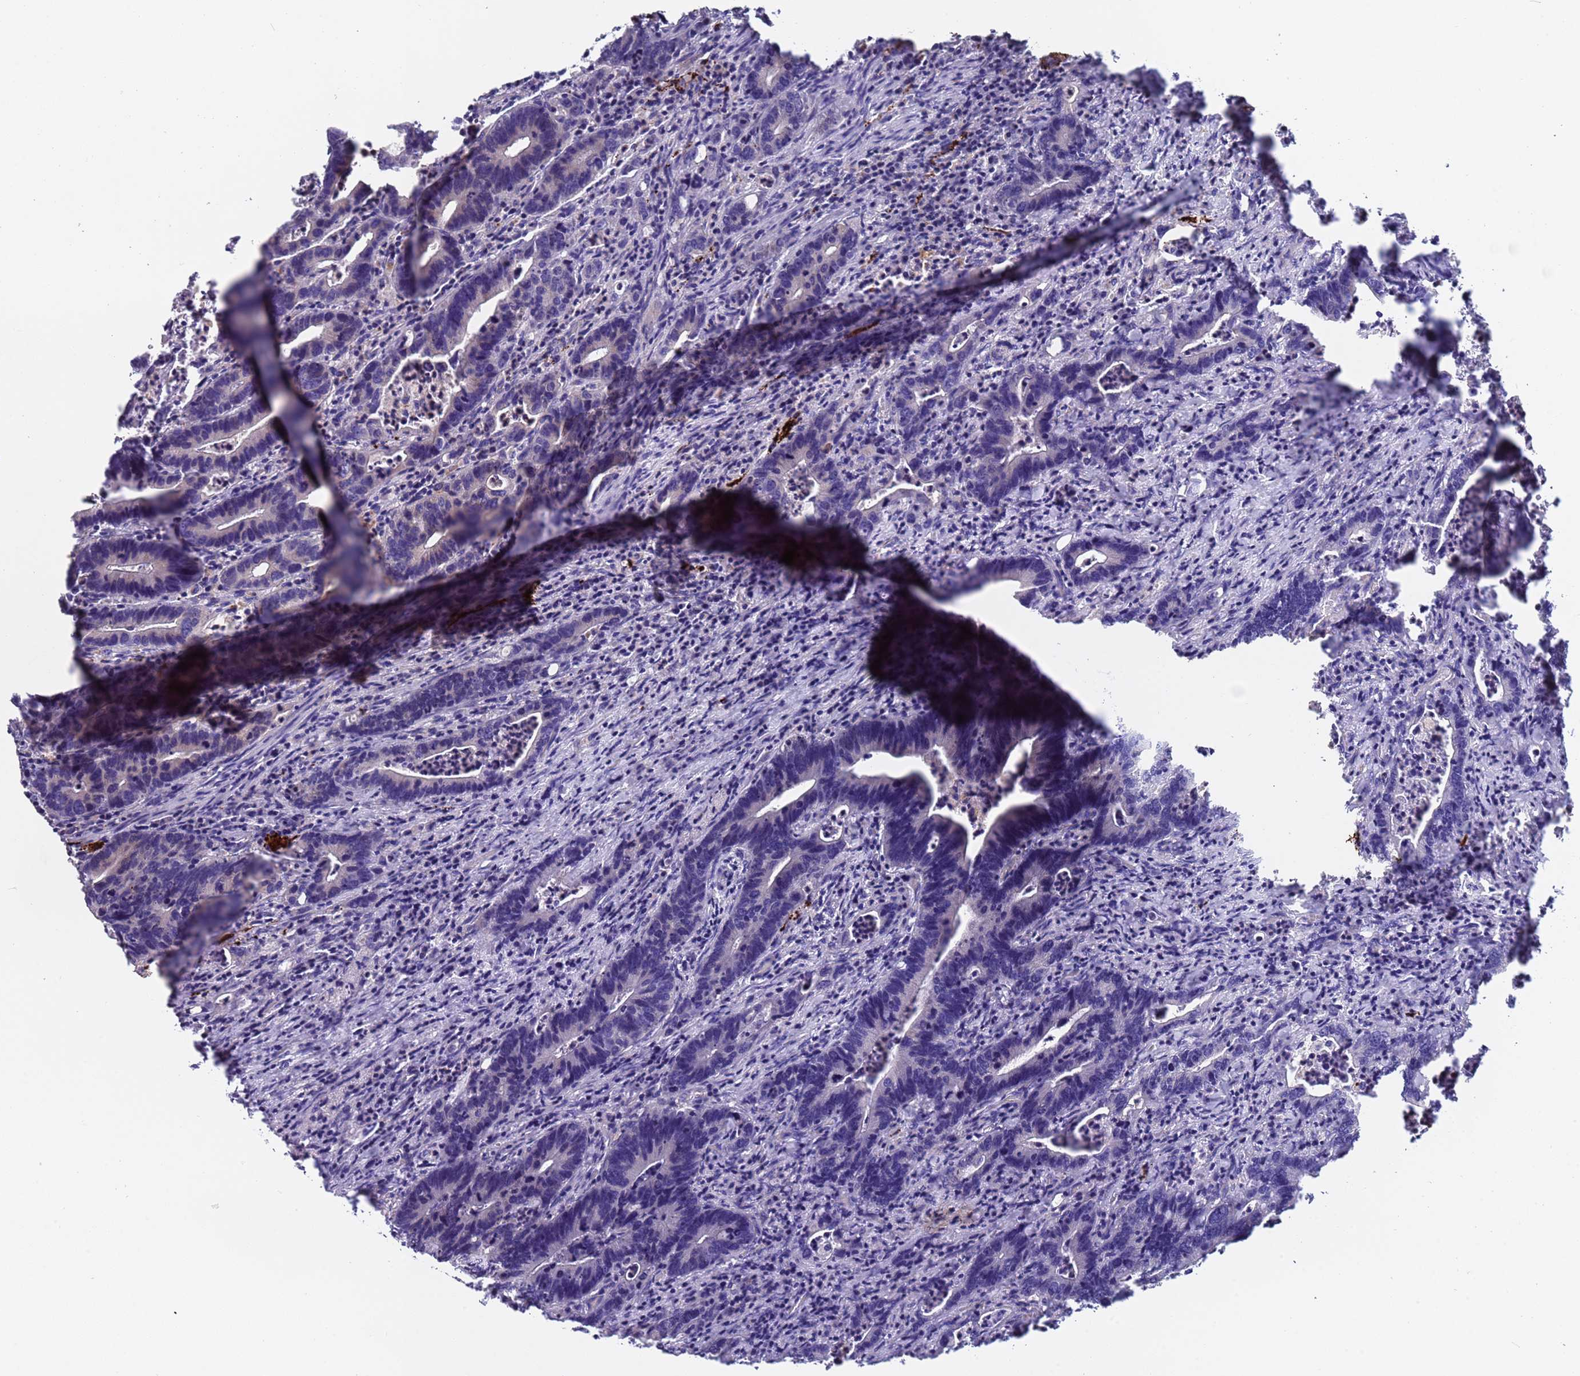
{"staining": {"intensity": "negative", "quantity": "none", "location": "none"}, "tissue": "colorectal cancer", "cell_type": "Tumor cells", "image_type": "cancer", "snomed": [{"axis": "morphology", "description": "Adenocarcinoma, NOS"}, {"axis": "topography", "description": "Colon"}], "caption": "Immunohistochemical staining of colorectal cancer (adenocarcinoma) displays no significant positivity in tumor cells. Brightfield microscopy of immunohistochemistry stained with DAB (3,3'-diaminobenzidine) (brown) and hematoxylin (blue), captured at high magnification.", "gene": "ZNF248", "patient": {"sex": "female", "age": 75}}